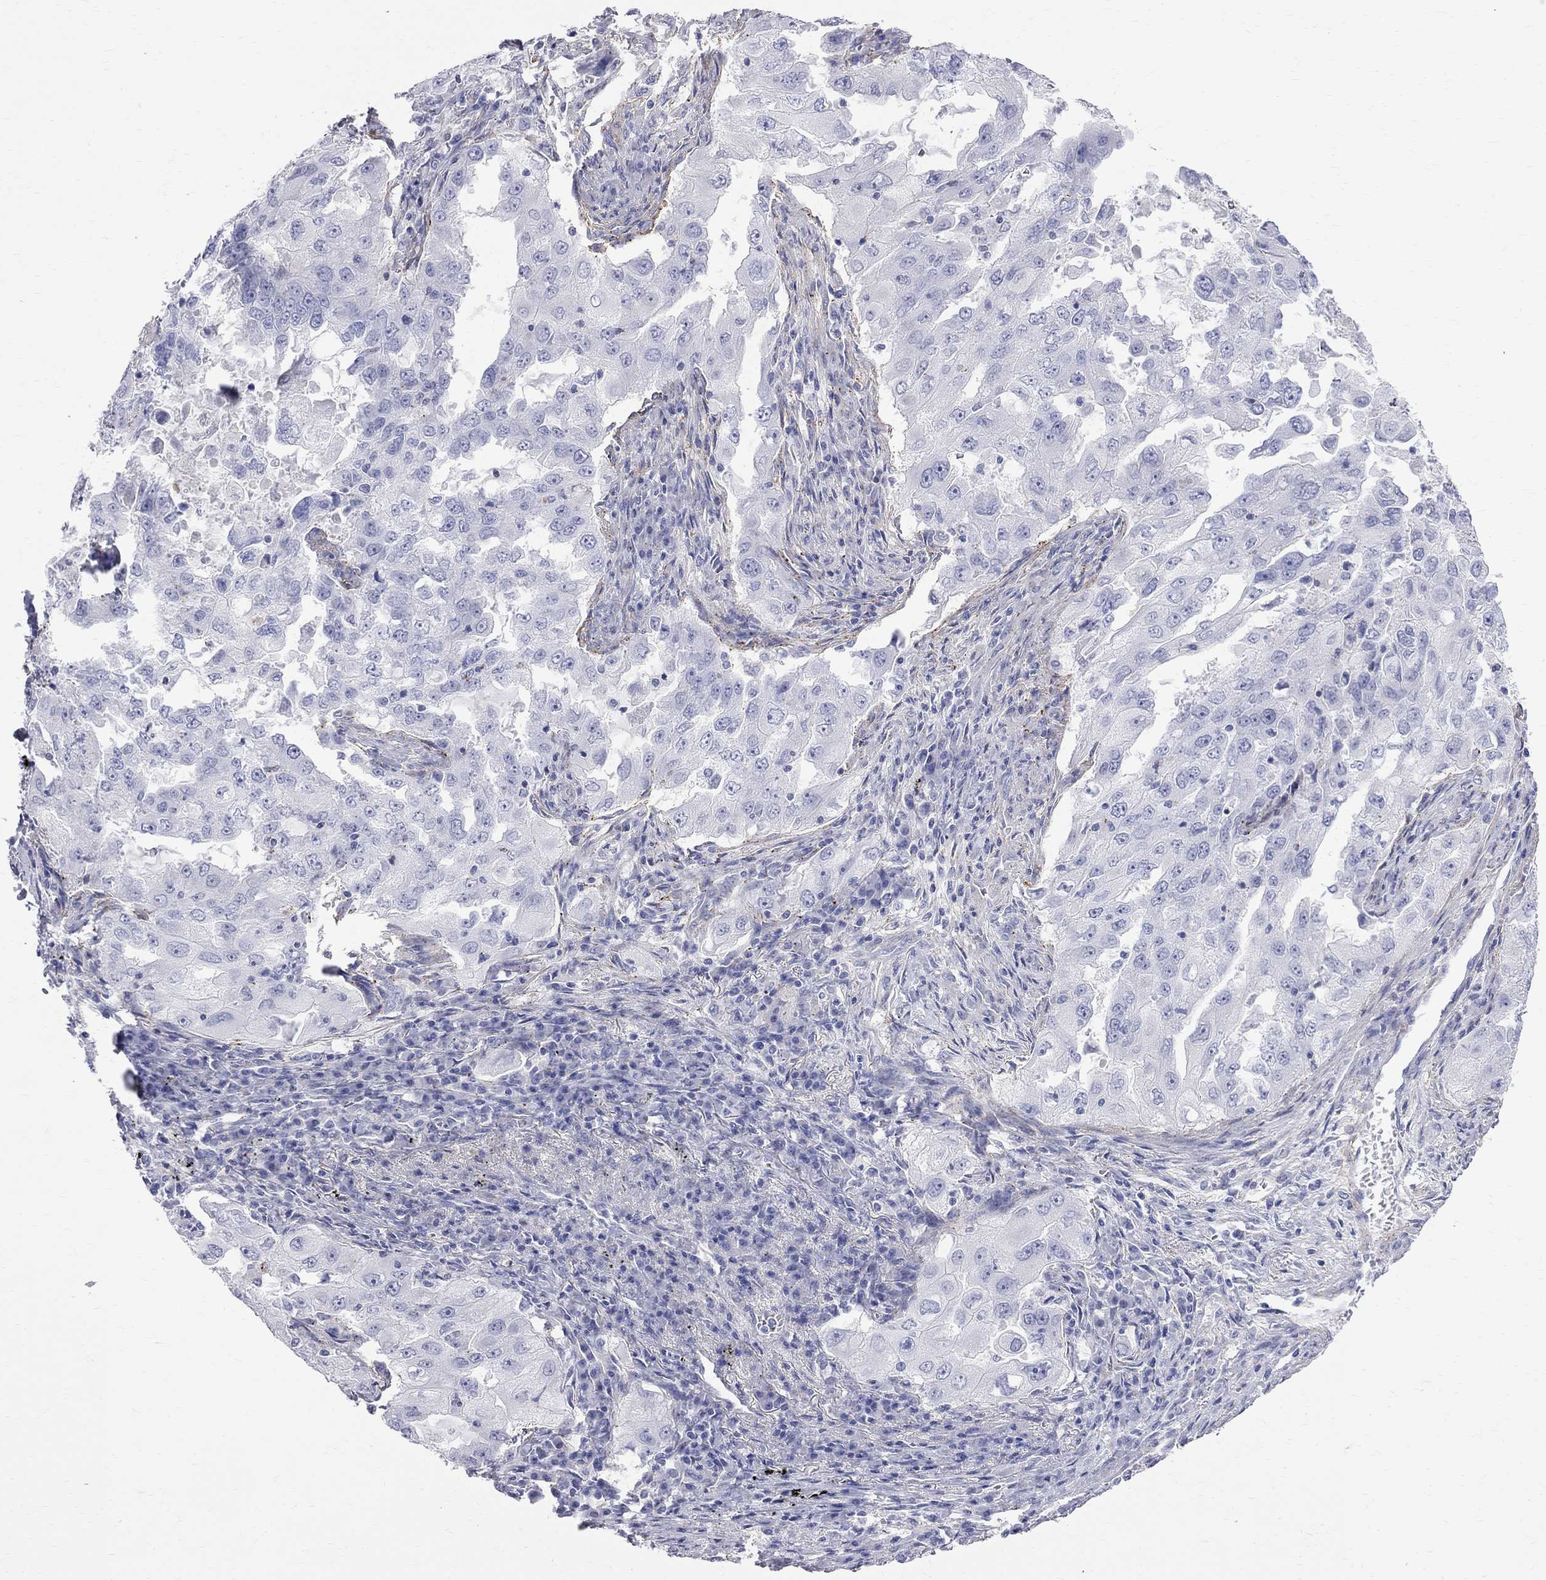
{"staining": {"intensity": "negative", "quantity": "none", "location": "none"}, "tissue": "lung cancer", "cell_type": "Tumor cells", "image_type": "cancer", "snomed": [{"axis": "morphology", "description": "Adenocarcinoma, NOS"}, {"axis": "topography", "description": "Lung"}], "caption": "The photomicrograph exhibits no staining of tumor cells in lung adenocarcinoma. Nuclei are stained in blue.", "gene": "S100A3", "patient": {"sex": "female", "age": 61}}